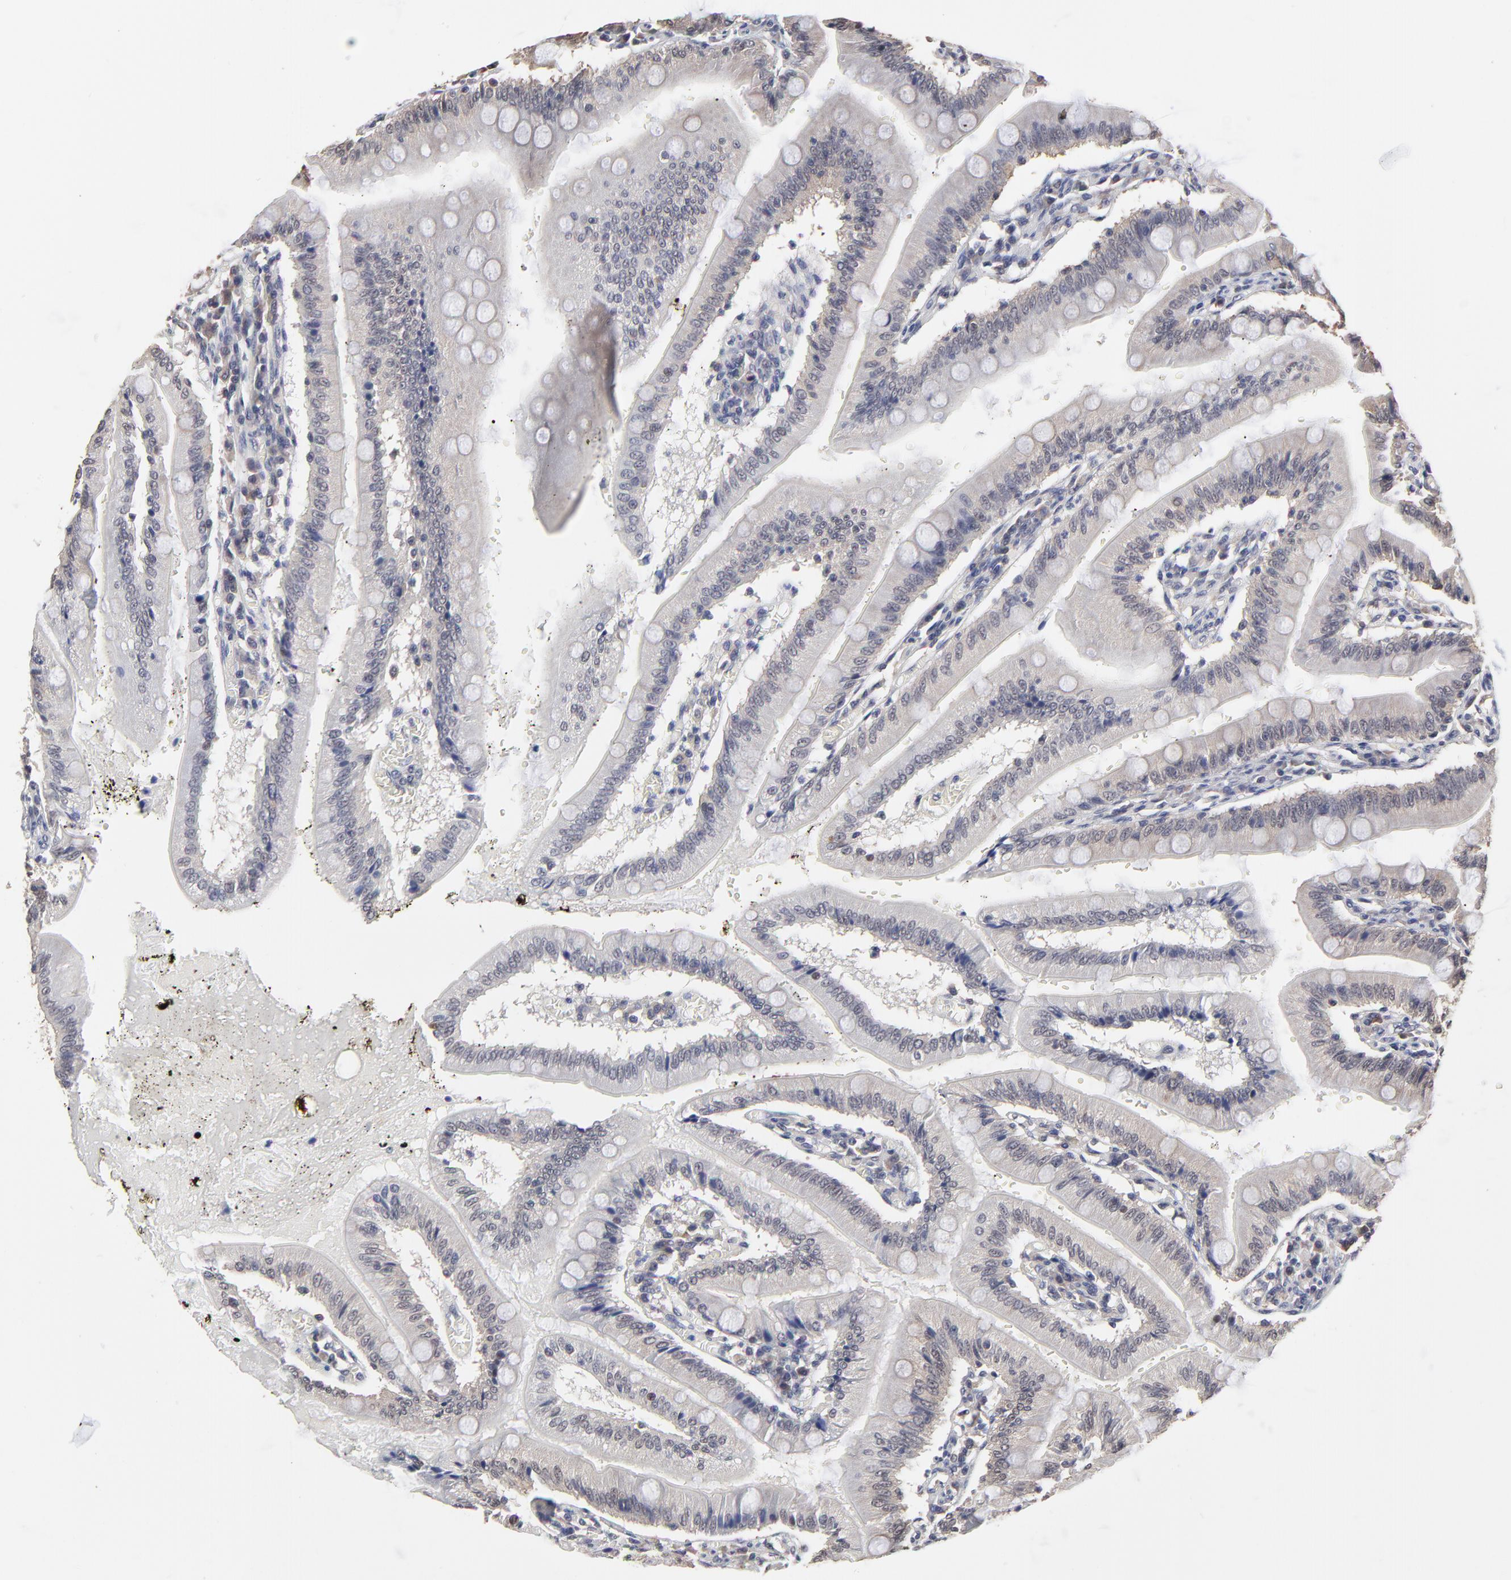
{"staining": {"intensity": "weak", "quantity": ">75%", "location": "cytoplasmic/membranous"}, "tissue": "small intestine", "cell_type": "Glandular cells", "image_type": "normal", "snomed": [{"axis": "morphology", "description": "Normal tissue, NOS"}, {"axis": "topography", "description": "Small intestine"}], "caption": "An IHC image of benign tissue is shown. Protein staining in brown labels weak cytoplasmic/membranous positivity in small intestine within glandular cells.", "gene": "CCT2", "patient": {"sex": "male", "age": 71}}